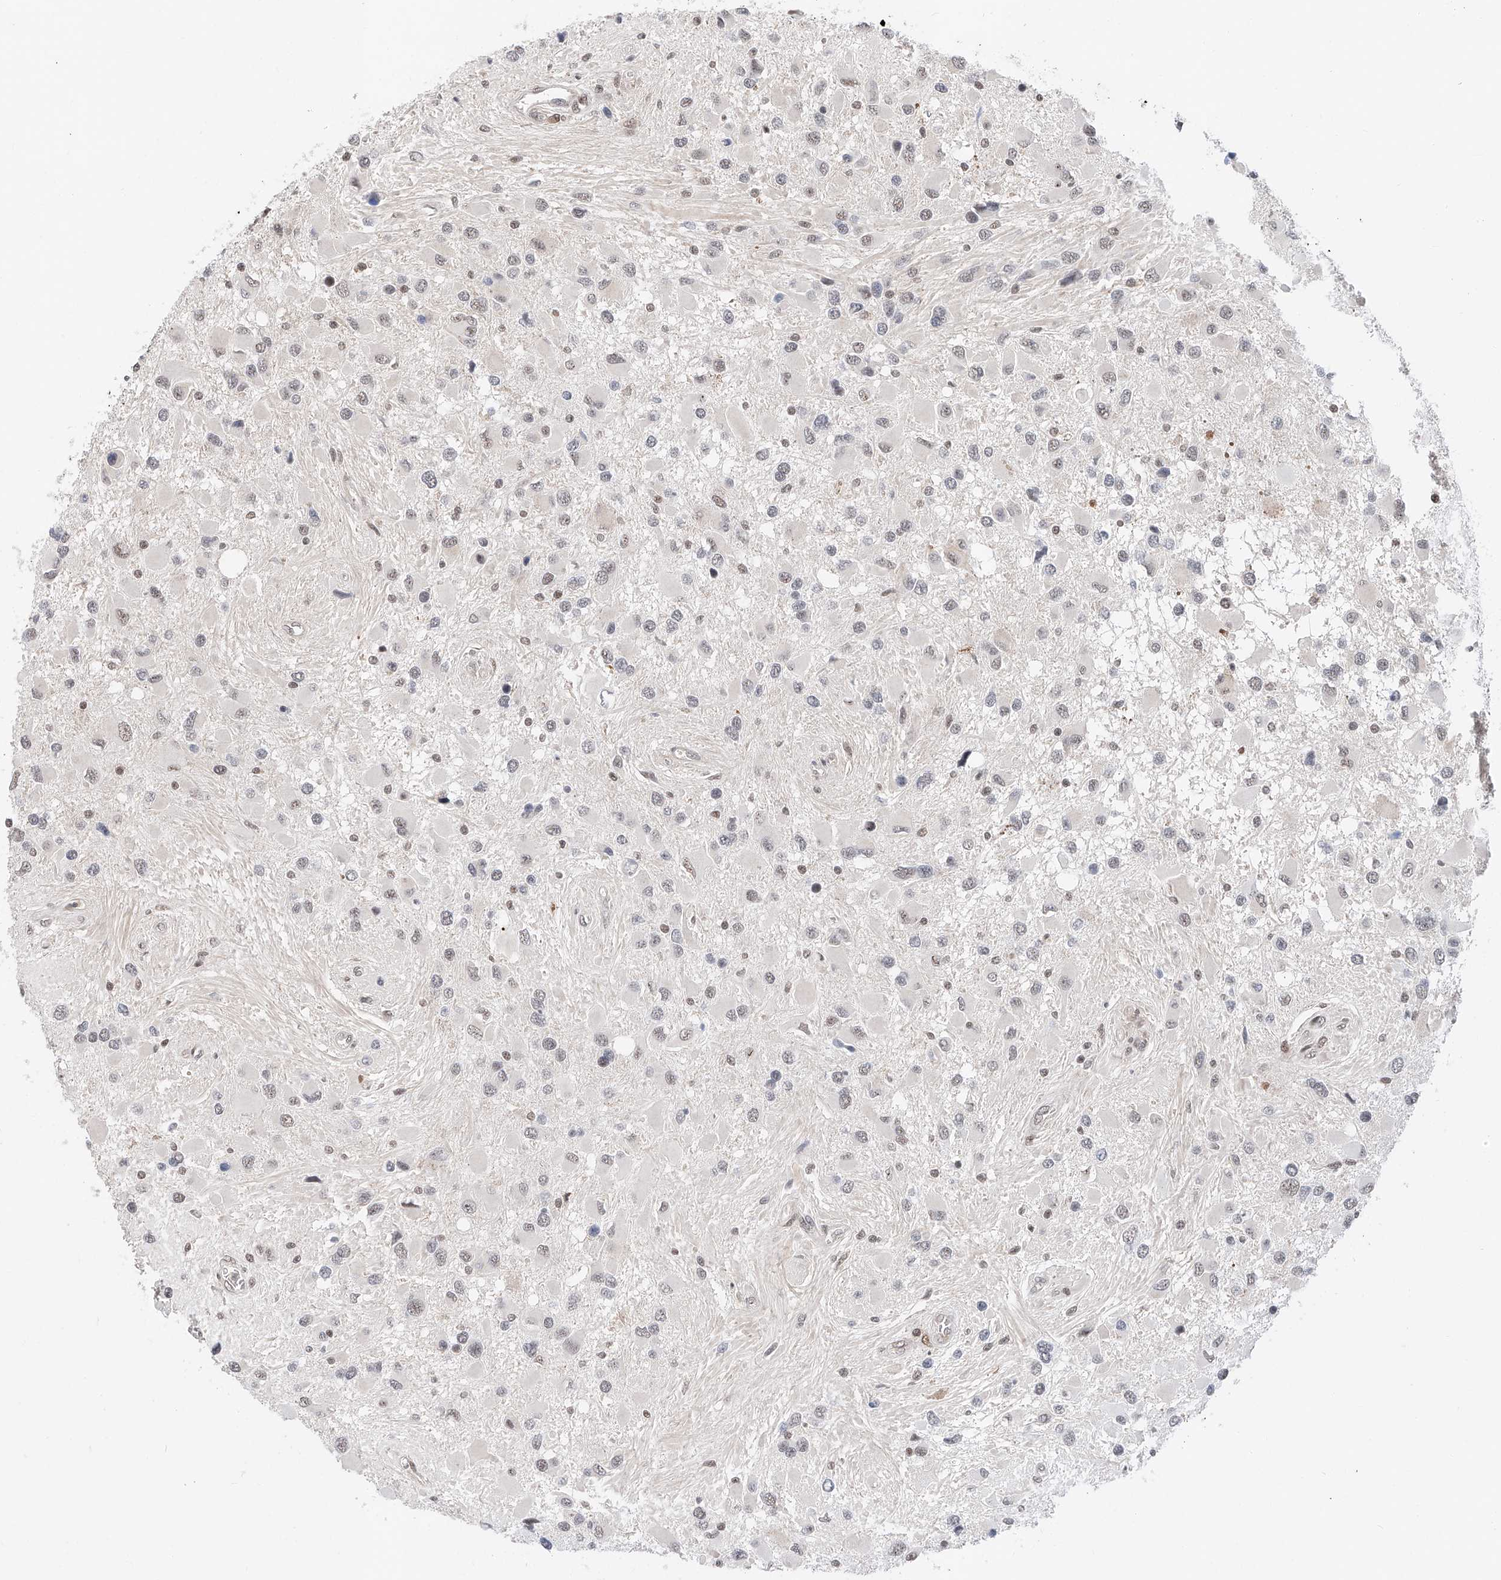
{"staining": {"intensity": "weak", "quantity": "<25%", "location": "nuclear"}, "tissue": "glioma", "cell_type": "Tumor cells", "image_type": "cancer", "snomed": [{"axis": "morphology", "description": "Glioma, malignant, High grade"}, {"axis": "topography", "description": "Brain"}], "caption": "High power microscopy histopathology image of an immunohistochemistry photomicrograph of glioma, revealing no significant positivity in tumor cells.", "gene": "SNRNP200", "patient": {"sex": "male", "age": 53}}